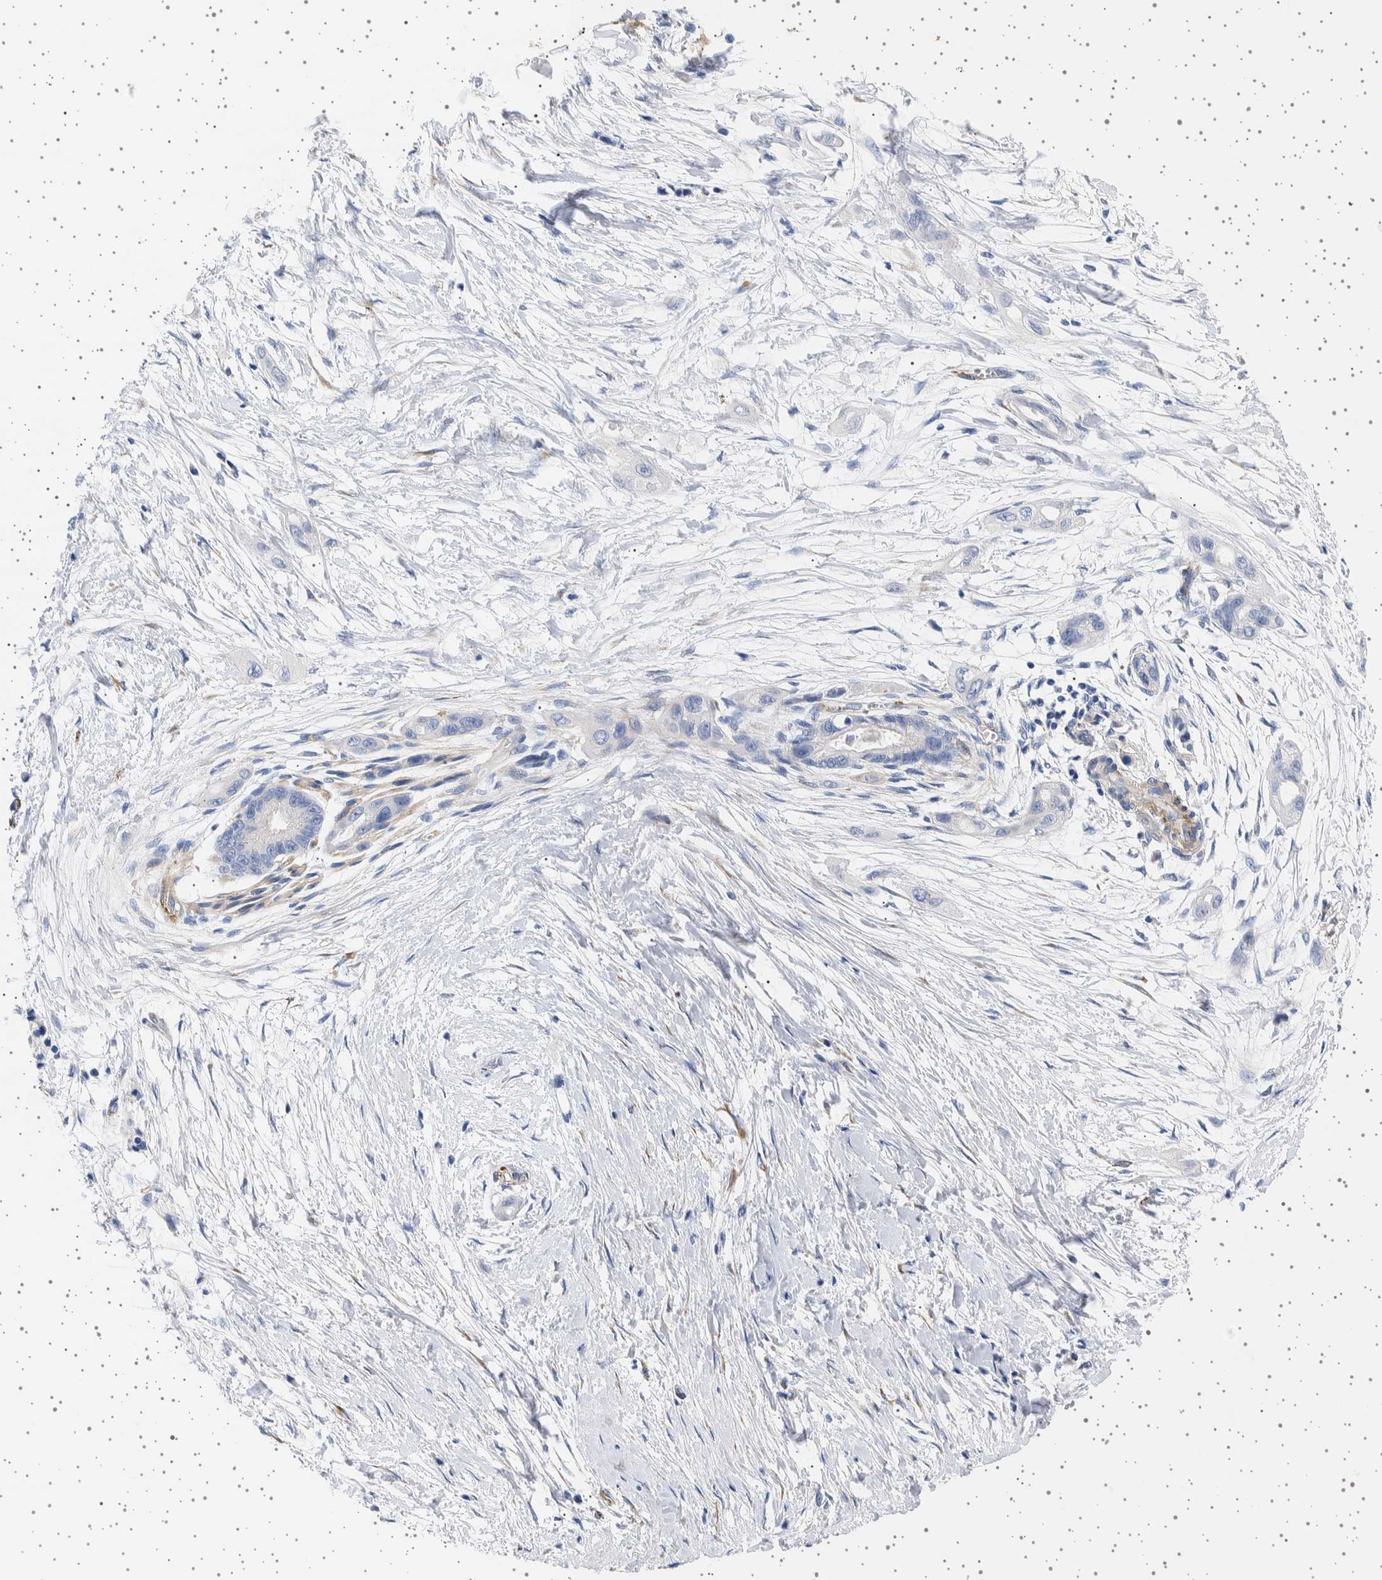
{"staining": {"intensity": "negative", "quantity": "none", "location": "none"}, "tissue": "pancreatic cancer", "cell_type": "Tumor cells", "image_type": "cancer", "snomed": [{"axis": "morphology", "description": "Adenocarcinoma, NOS"}, {"axis": "topography", "description": "Pancreas"}], "caption": "A high-resolution histopathology image shows immunohistochemistry staining of adenocarcinoma (pancreatic), which displays no significant expression in tumor cells.", "gene": "SEPTIN4", "patient": {"sex": "male", "age": 59}}